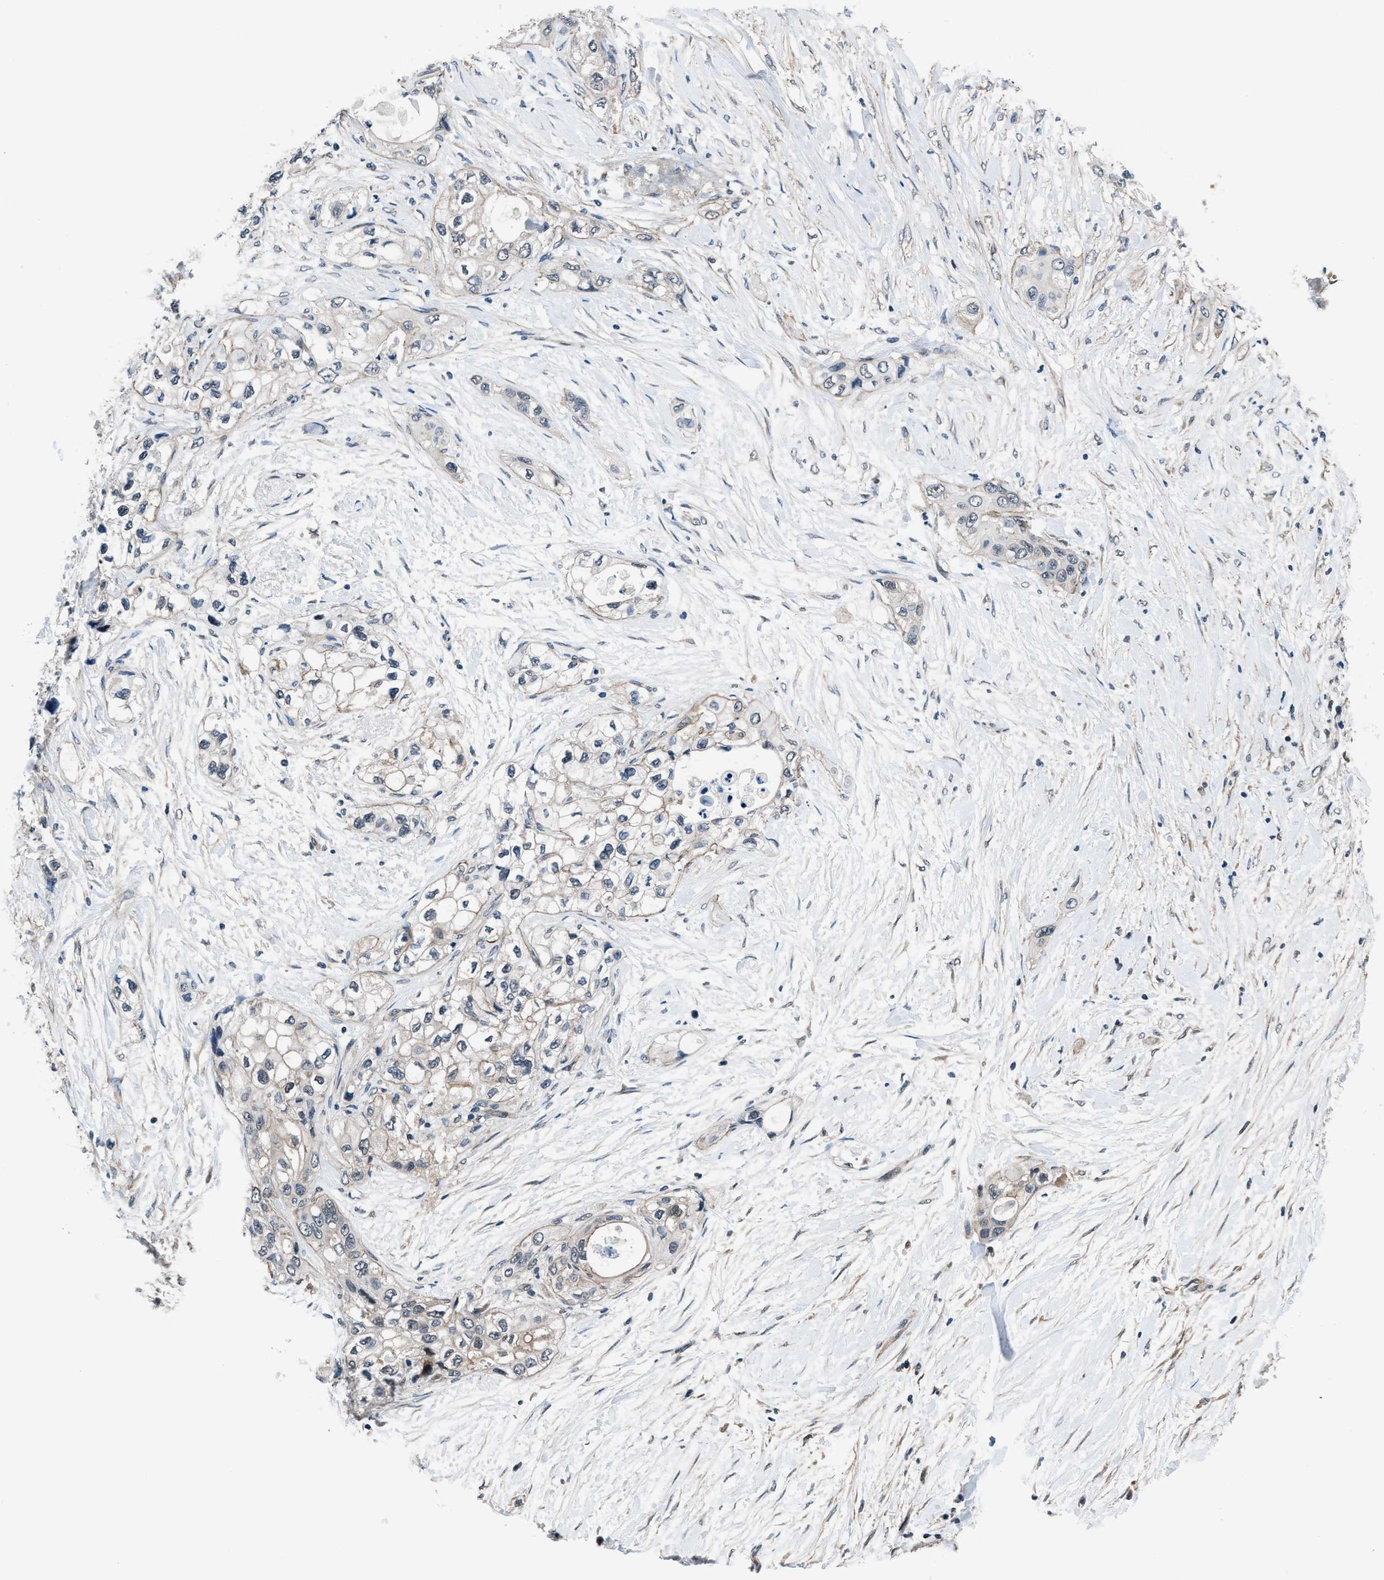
{"staining": {"intensity": "negative", "quantity": "none", "location": "none"}, "tissue": "pancreatic cancer", "cell_type": "Tumor cells", "image_type": "cancer", "snomed": [{"axis": "morphology", "description": "Adenocarcinoma, NOS"}, {"axis": "topography", "description": "Pancreas"}], "caption": "Tumor cells show no significant staining in pancreatic cancer (adenocarcinoma). (Stains: DAB immunohistochemistry (IHC) with hematoxylin counter stain, Microscopy: brightfield microscopy at high magnification).", "gene": "SETD5", "patient": {"sex": "female", "age": 70}}